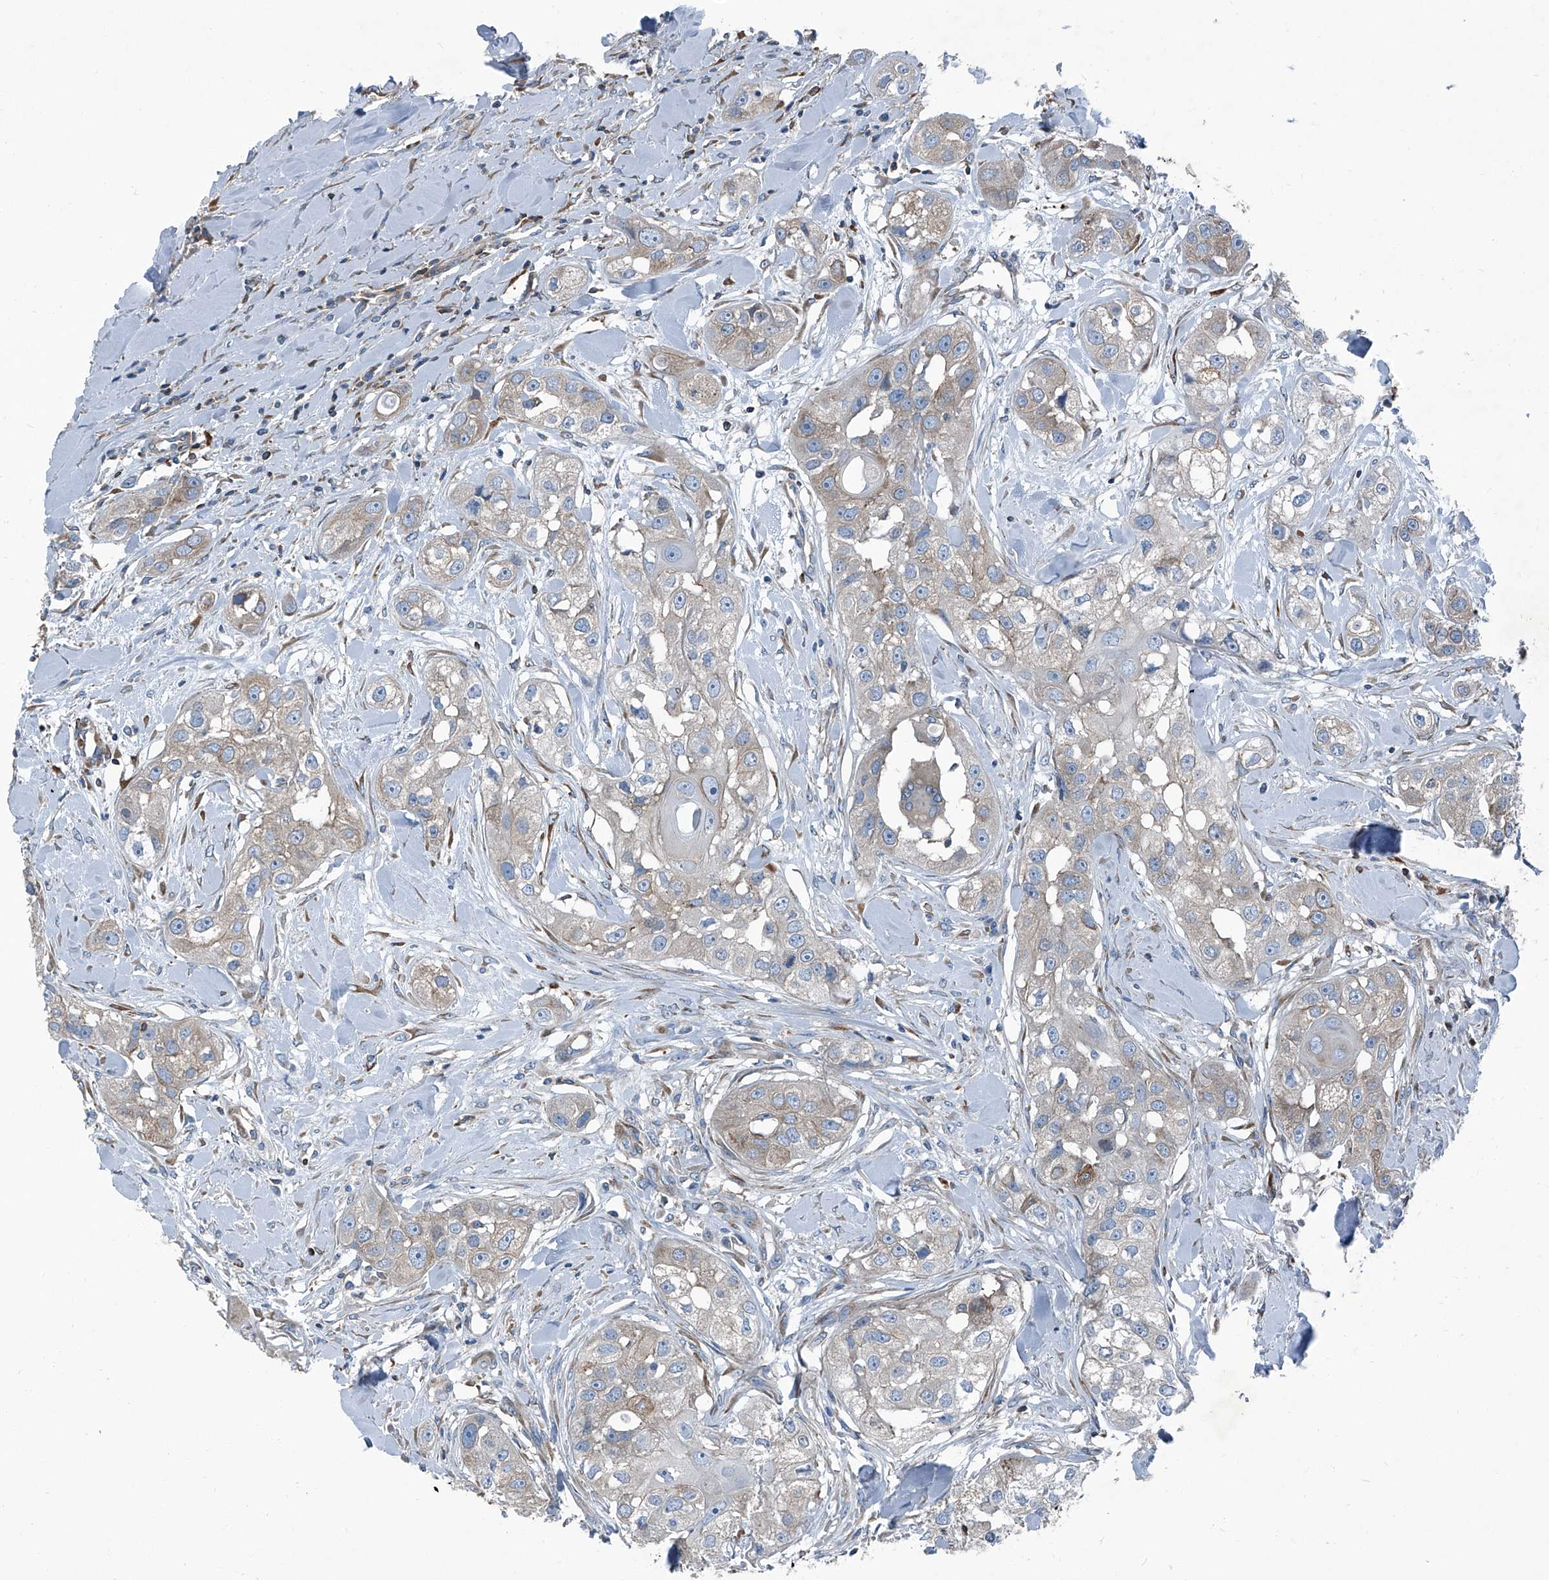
{"staining": {"intensity": "weak", "quantity": "25%-75%", "location": "cytoplasmic/membranous"}, "tissue": "head and neck cancer", "cell_type": "Tumor cells", "image_type": "cancer", "snomed": [{"axis": "morphology", "description": "Normal tissue, NOS"}, {"axis": "morphology", "description": "Squamous cell carcinoma, NOS"}, {"axis": "topography", "description": "Skeletal muscle"}, {"axis": "topography", "description": "Head-Neck"}], "caption": "Weak cytoplasmic/membranous positivity is appreciated in about 25%-75% of tumor cells in head and neck cancer (squamous cell carcinoma).", "gene": "SEPTIN7", "patient": {"sex": "male", "age": 51}}